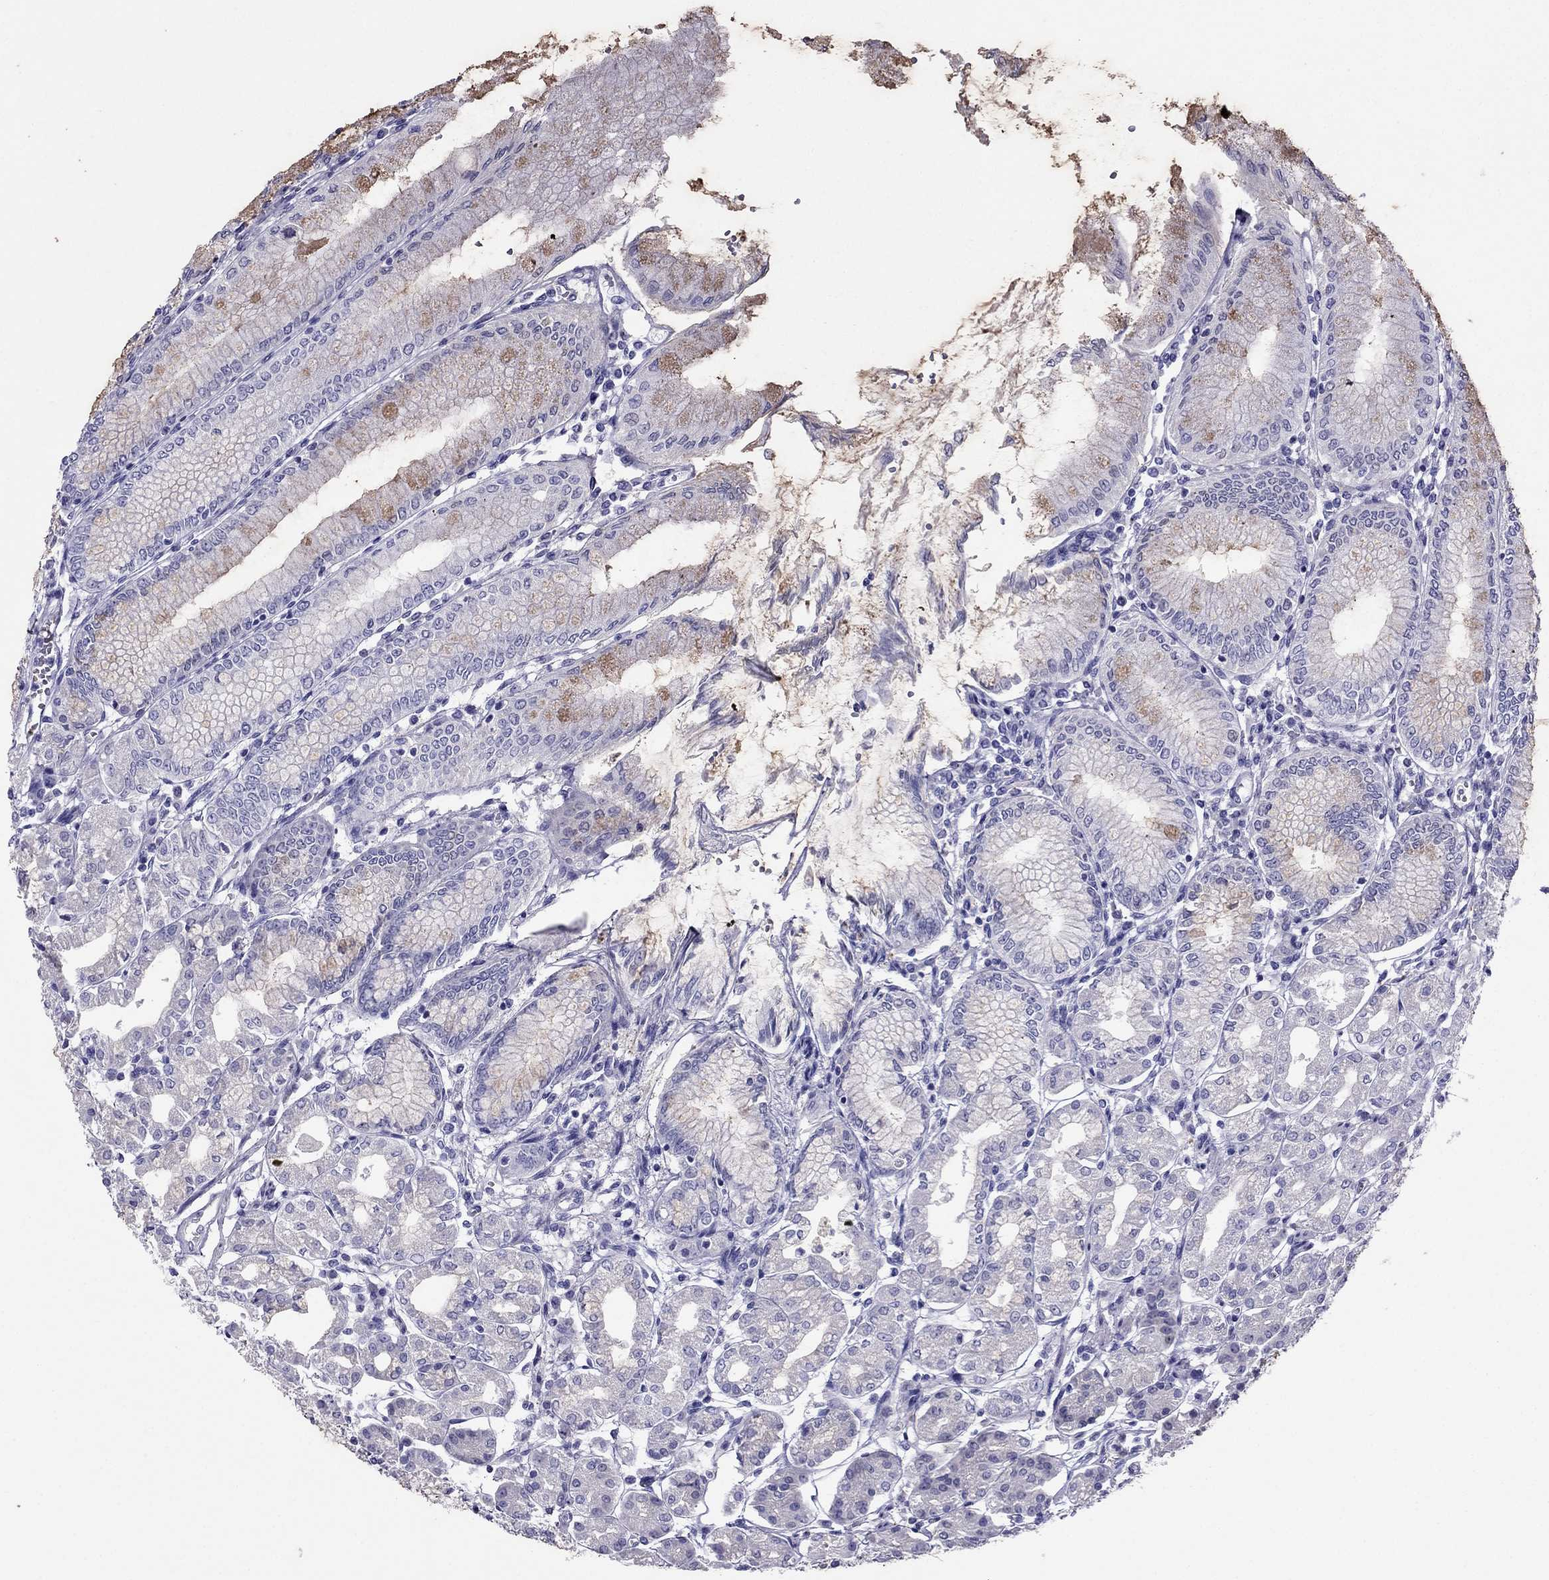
{"staining": {"intensity": "moderate", "quantity": "<25%", "location": "cytoplasmic/membranous"}, "tissue": "stomach", "cell_type": "Glandular cells", "image_type": "normal", "snomed": [{"axis": "morphology", "description": "Normal tissue, NOS"}, {"axis": "topography", "description": "Skeletal muscle"}, {"axis": "topography", "description": "Stomach"}], "caption": "A low amount of moderate cytoplasmic/membranous positivity is present in approximately <25% of glandular cells in unremarkable stomach. Nuclei are stained in blue.", "gene": "TBC1D21", "patient": {"sex": "female", "age": 57}}